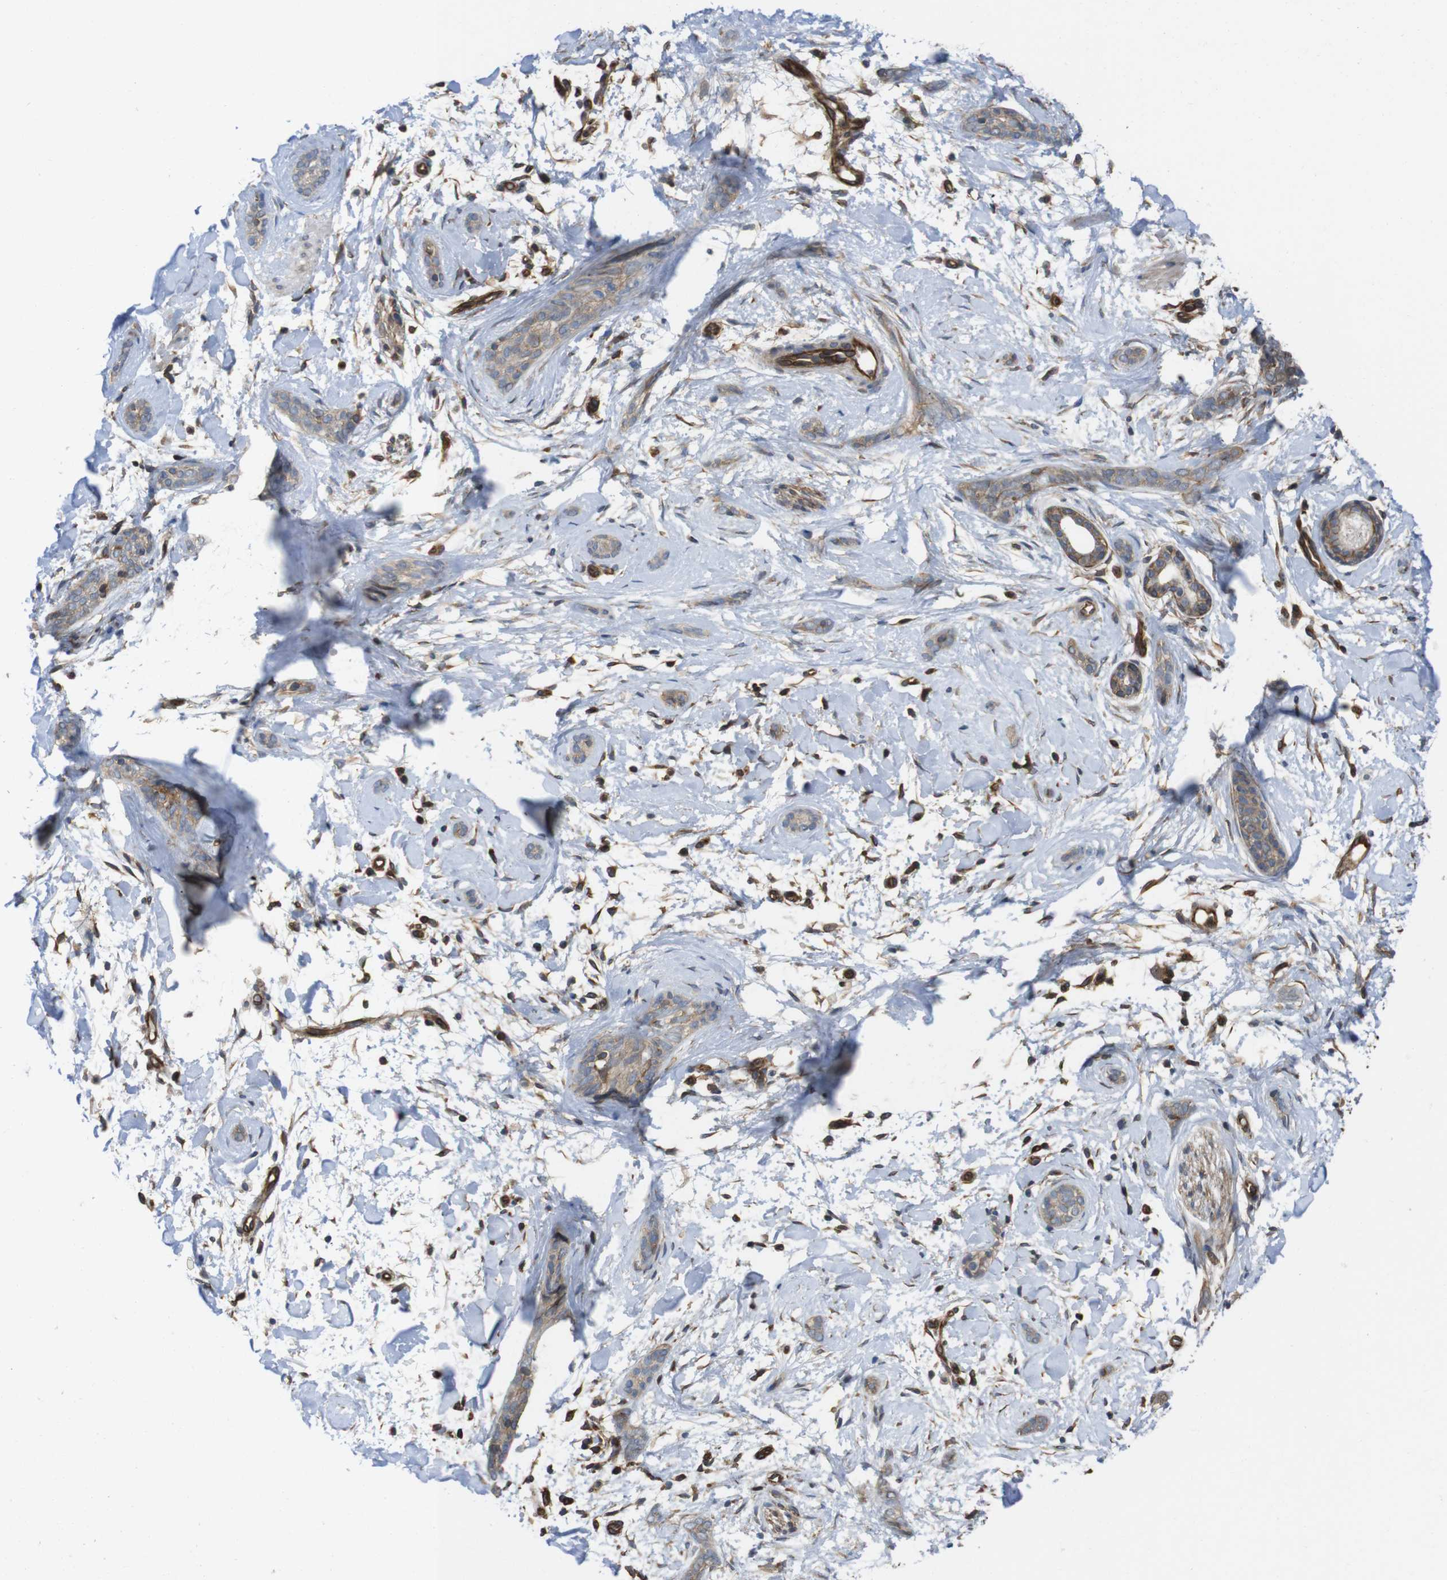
{"staining": {"intensity": "weak", "quantity": ">75%", "location": "cytoplasmic/membranous"}, "tissue": "skin cancer", "cell_type": "Tumor cells", "image_type": "cancer", "snomed": [{"axis": "morphology", "description": "Basal cell carcinoma"}, {"axis": "morphology", "description": "Adnexal tumor, benign"}, {"axis": "topography", "description": "Skin"}], "caption": "A photomicrograph of human skin cancer stained for a protein demonstrates weak cytoplasmic/membranous brown staining in tumor cells.", "gene": "ZDHHC5", "patient": {"sex": "female", "age": 42}}